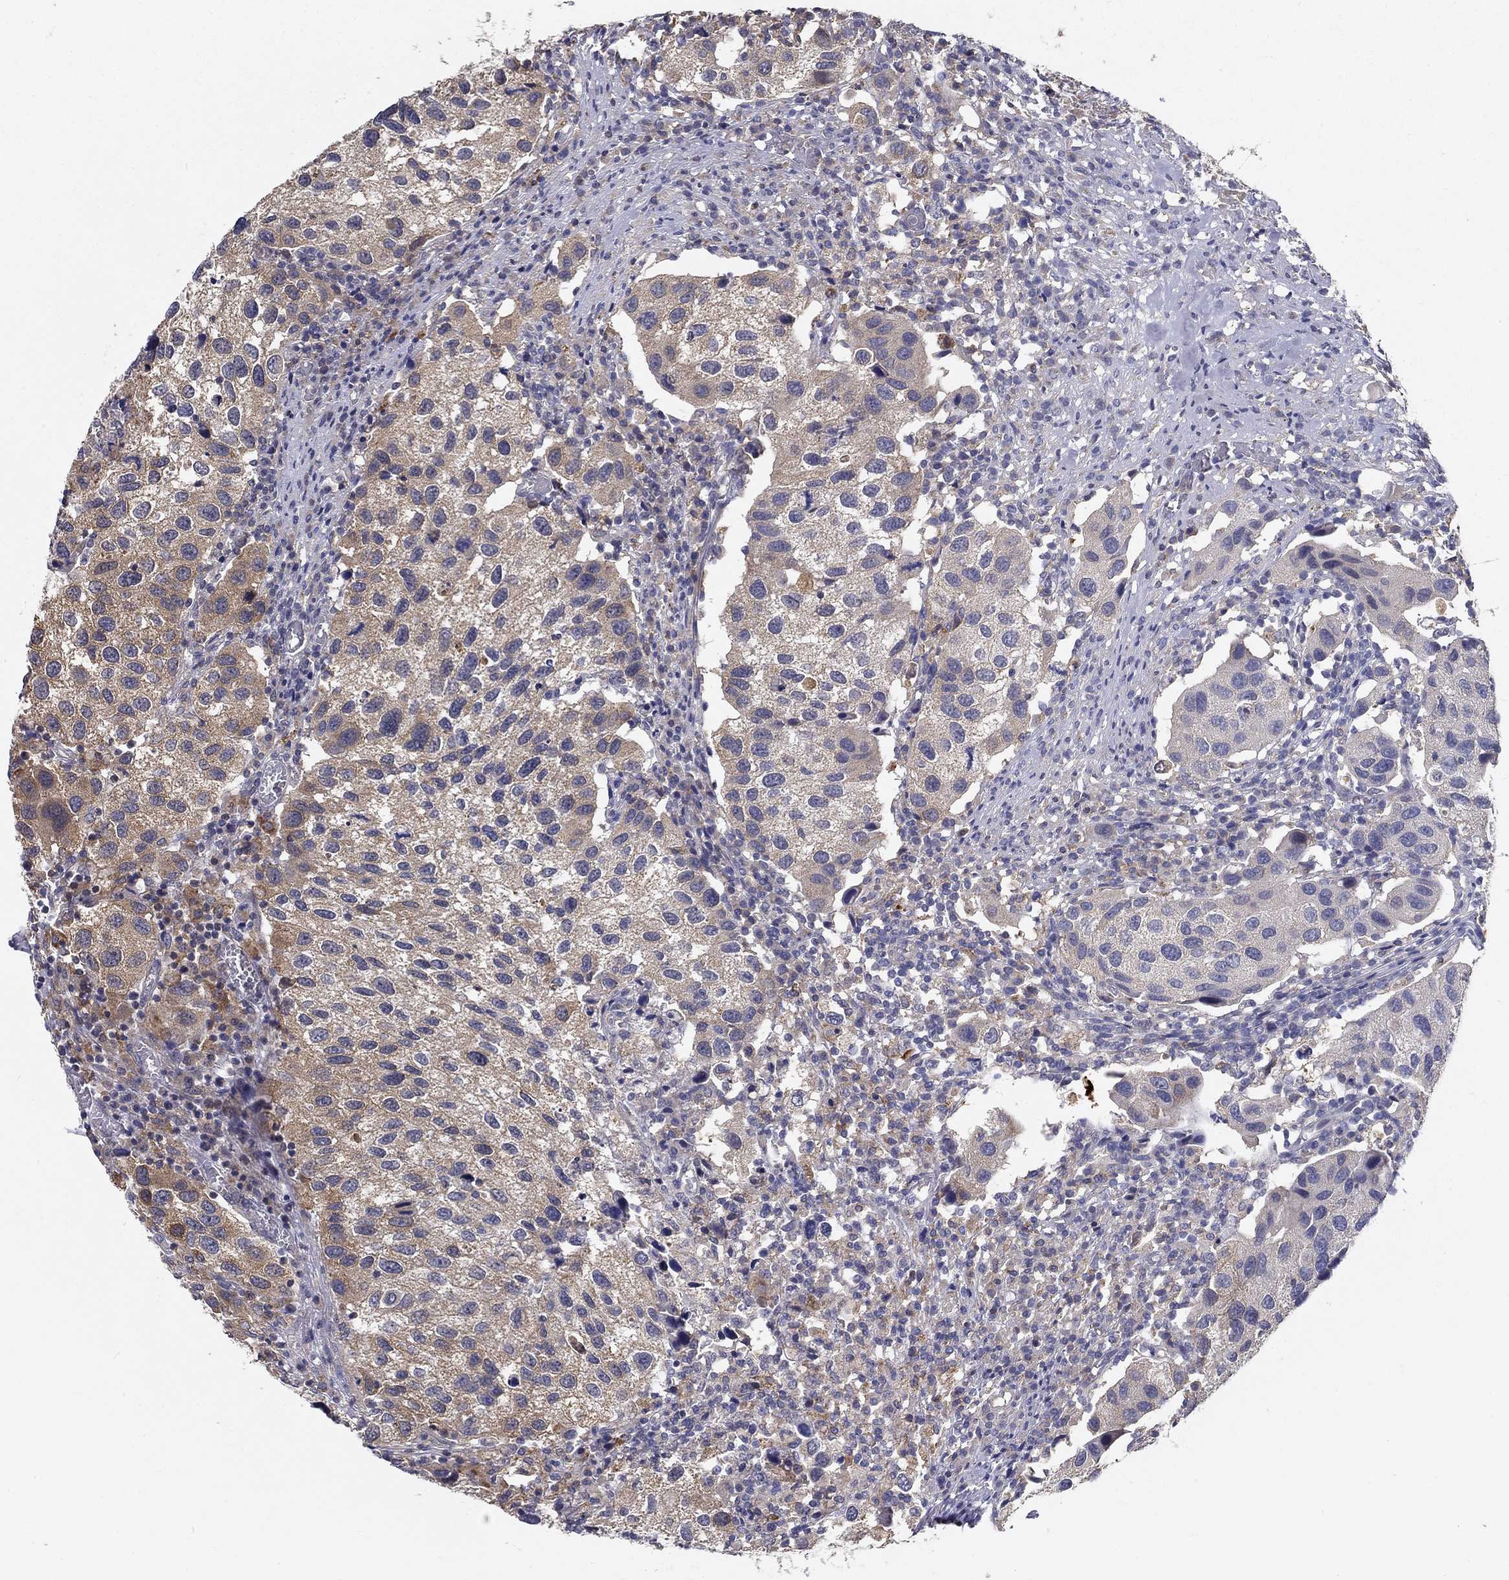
{"staining": {"intensity": "weak", "quantity": "<25%", "location": "cytoplasmic/membranous"}, "tissue": "urothelial cancer", "cell_type": "Tumor cells", "image_type": "cancer", "snomed": [{"axis": "morphology", "description": "Urothelial carcinoma, High grade"}, {"axis": "topography", "description": "Urinary bladder"}], "caption": "Human urothelial cancer stained for a protein using IHC exhibits no positivity in tumor cells.", "gene": "ALDH4A1", "patient": {"sex": "male", "age": 79}}